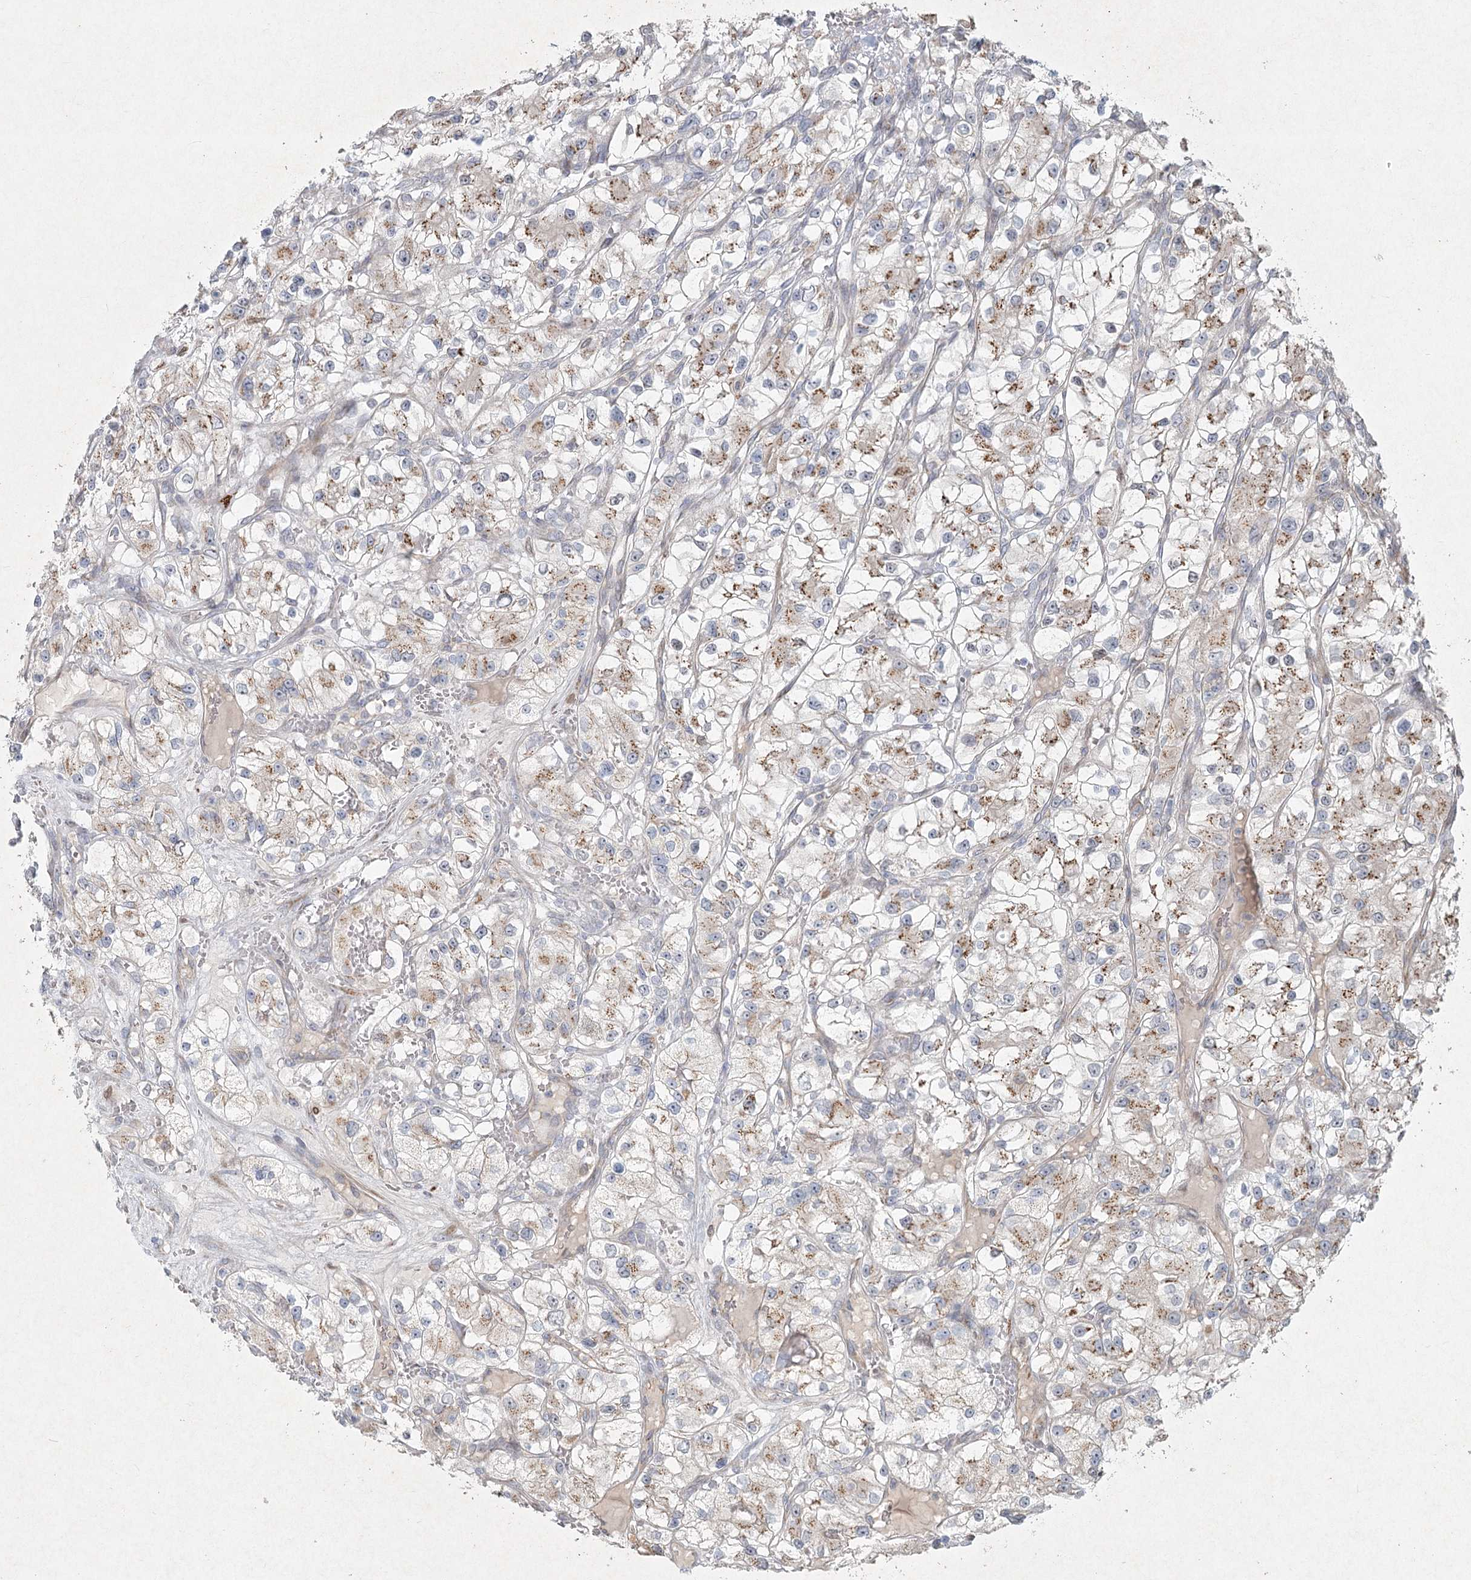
{"staining": {"intensity": "weak", "quantity": "<25%", "location": "cytoplasmic/membranous"}, "tissue": "renal cancer", "cell_type": "Tumor cells", "image_type": "cancer", "snomed": [{"axis": "morphology", "description": "Adenocarcinoma, NOS"}, {"axis": "topography", "description": "Kidney"}], "caption": "Immunohistochemistry of human renal adenocarcinoma displays no expression in tumor cells. The staining is performed using DAB (3,3'-diaminobenzidine) brown chromogen with nuclei counter-stained in using hematoxylin.", "gene": "LRP2BP", "patient": {"sex": "female", "age": 57}}